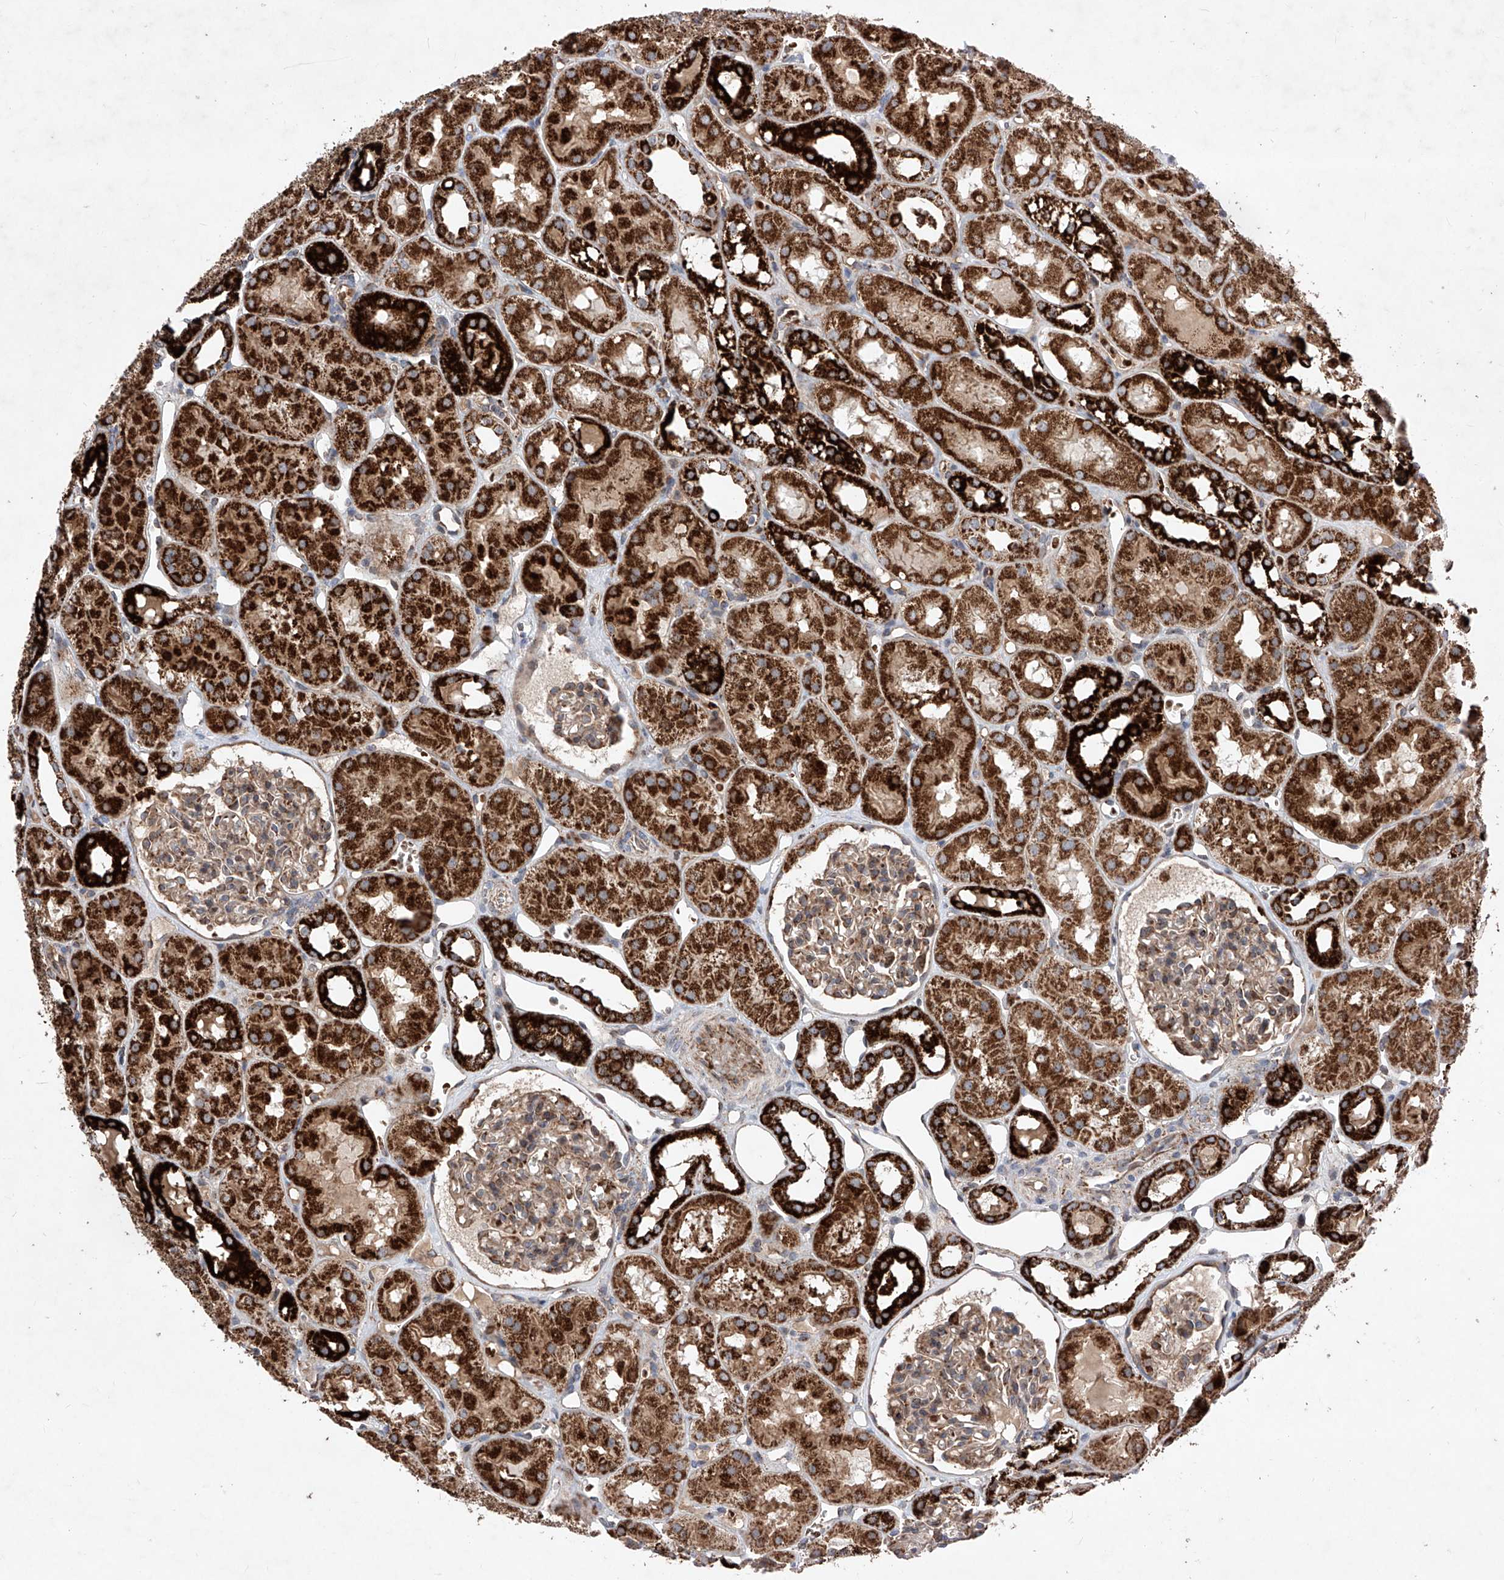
{"staining": {"intensity": "weak", "quantity": ">75%", "location": "cytoplasmic/membranous"}, "tissue": "kidney", "cell_type": "Cells in glomeruli", "image_type": "normal", "snomed": [{"axis": "morphology", "description": "Normal tissue, NOS"}, {"axis": "topography", "description": "Kidney"}], "caption": "Immunohistochemical staining of unremarkable human kidney shows >75% levels of weak cytoplasmic/membranous protein expression in about >75% of cells in glomeruli. Nuclei are stained in blue.", "gene": "SEMA6A", "patient": {"sex": "male", "age": 16}}